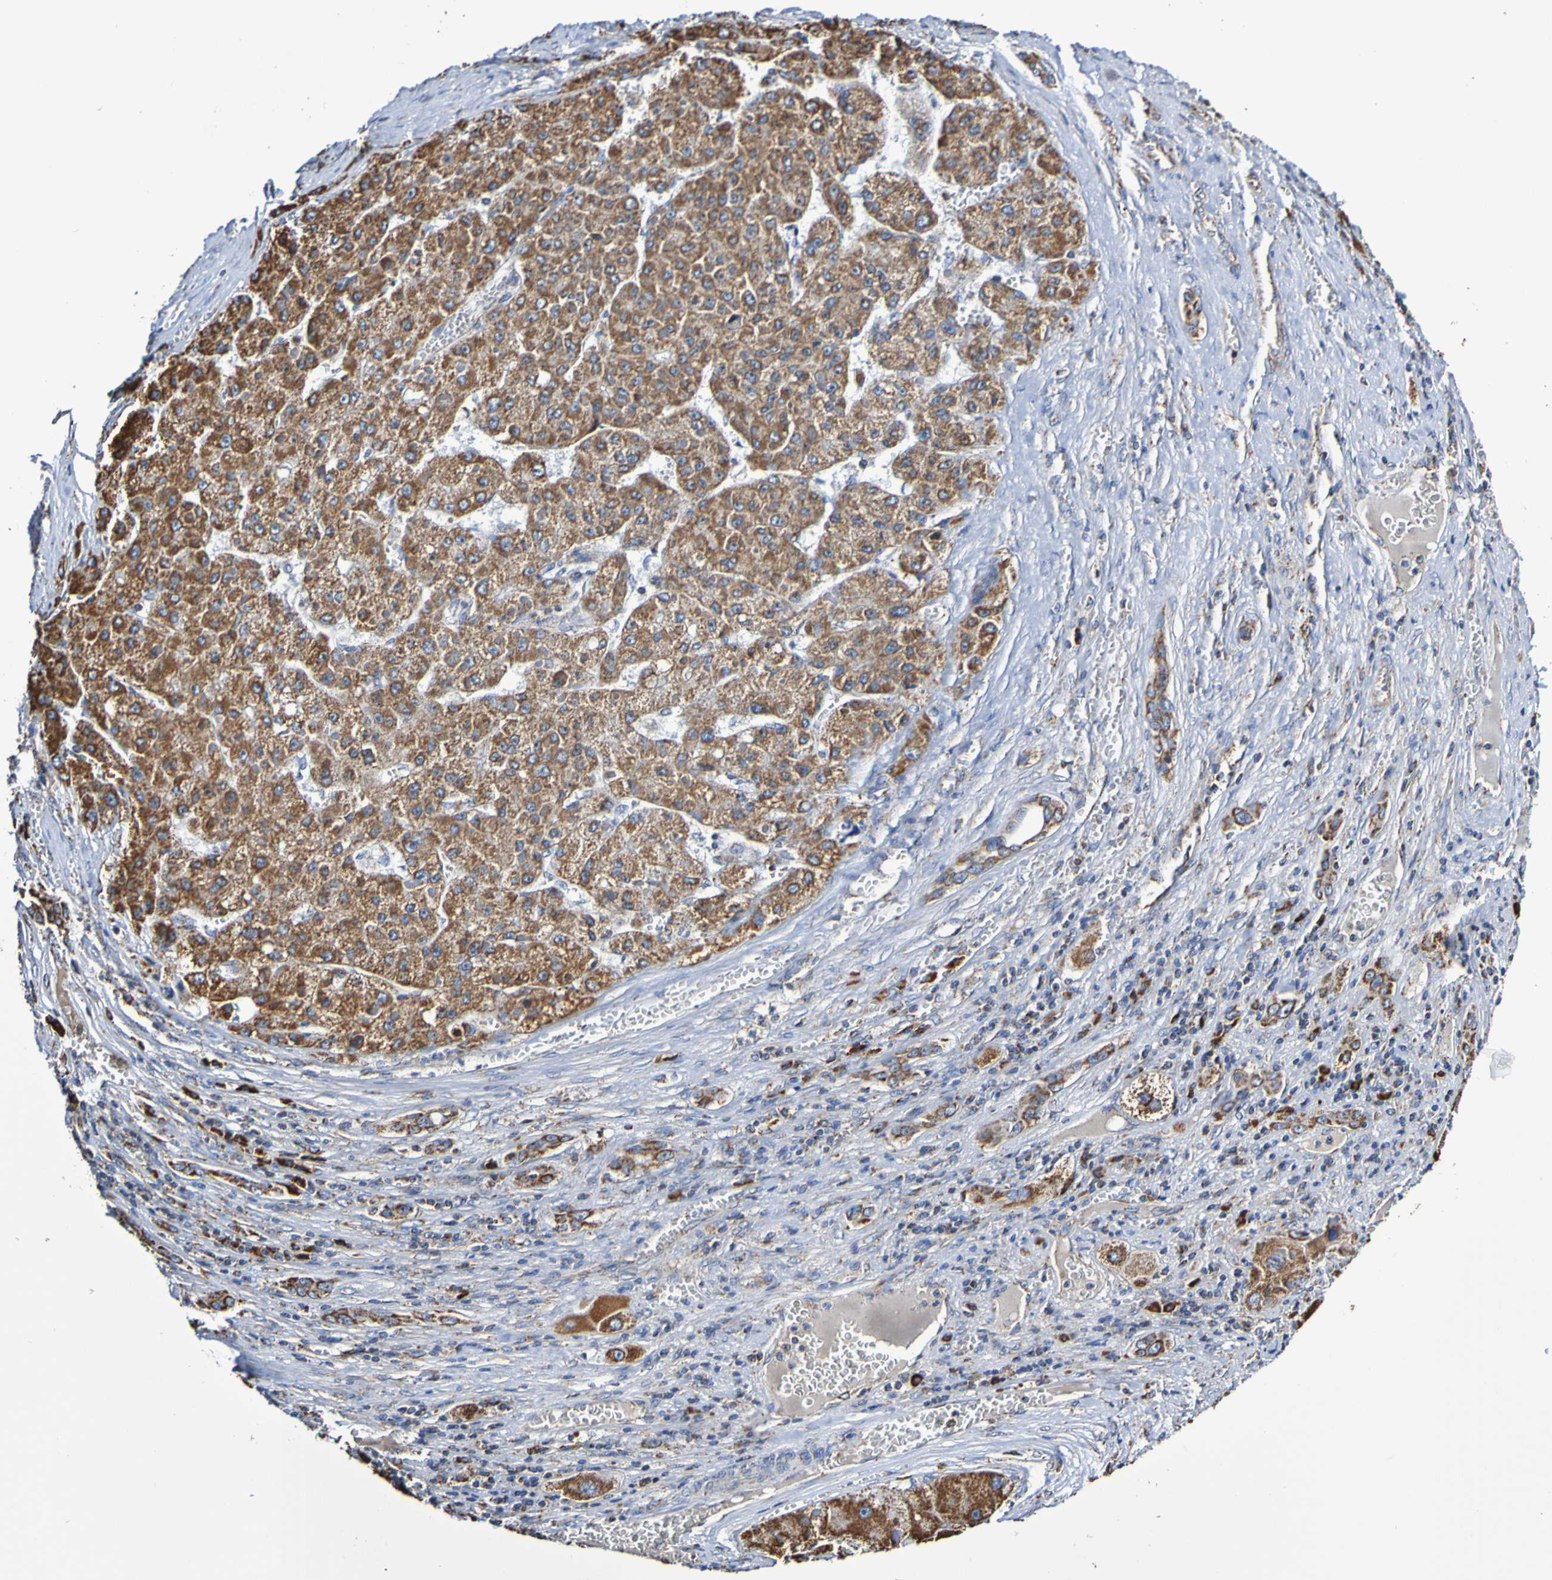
{"staining": {"intensity": "strong", "quantity": ">75%", "location": "cytoplasmic/membranous"}, "tissue": "liver cancer", "cell_type": "Tumor cells", "image_type": "cancer", "snomed": [{"axis": "morphology", "description": "Carcinoma, Hepatocellular, NOS"}, {"axis": "topography", "description": "Liver"}], "caption": "Tumor cells display high levels of strong cytoplasmic/membranous expression in approximately >75% of cells in human liver hepatocellular carcinoma.", "gene": "IL18R1", "patient": {"sex": "female", "age": 73}}